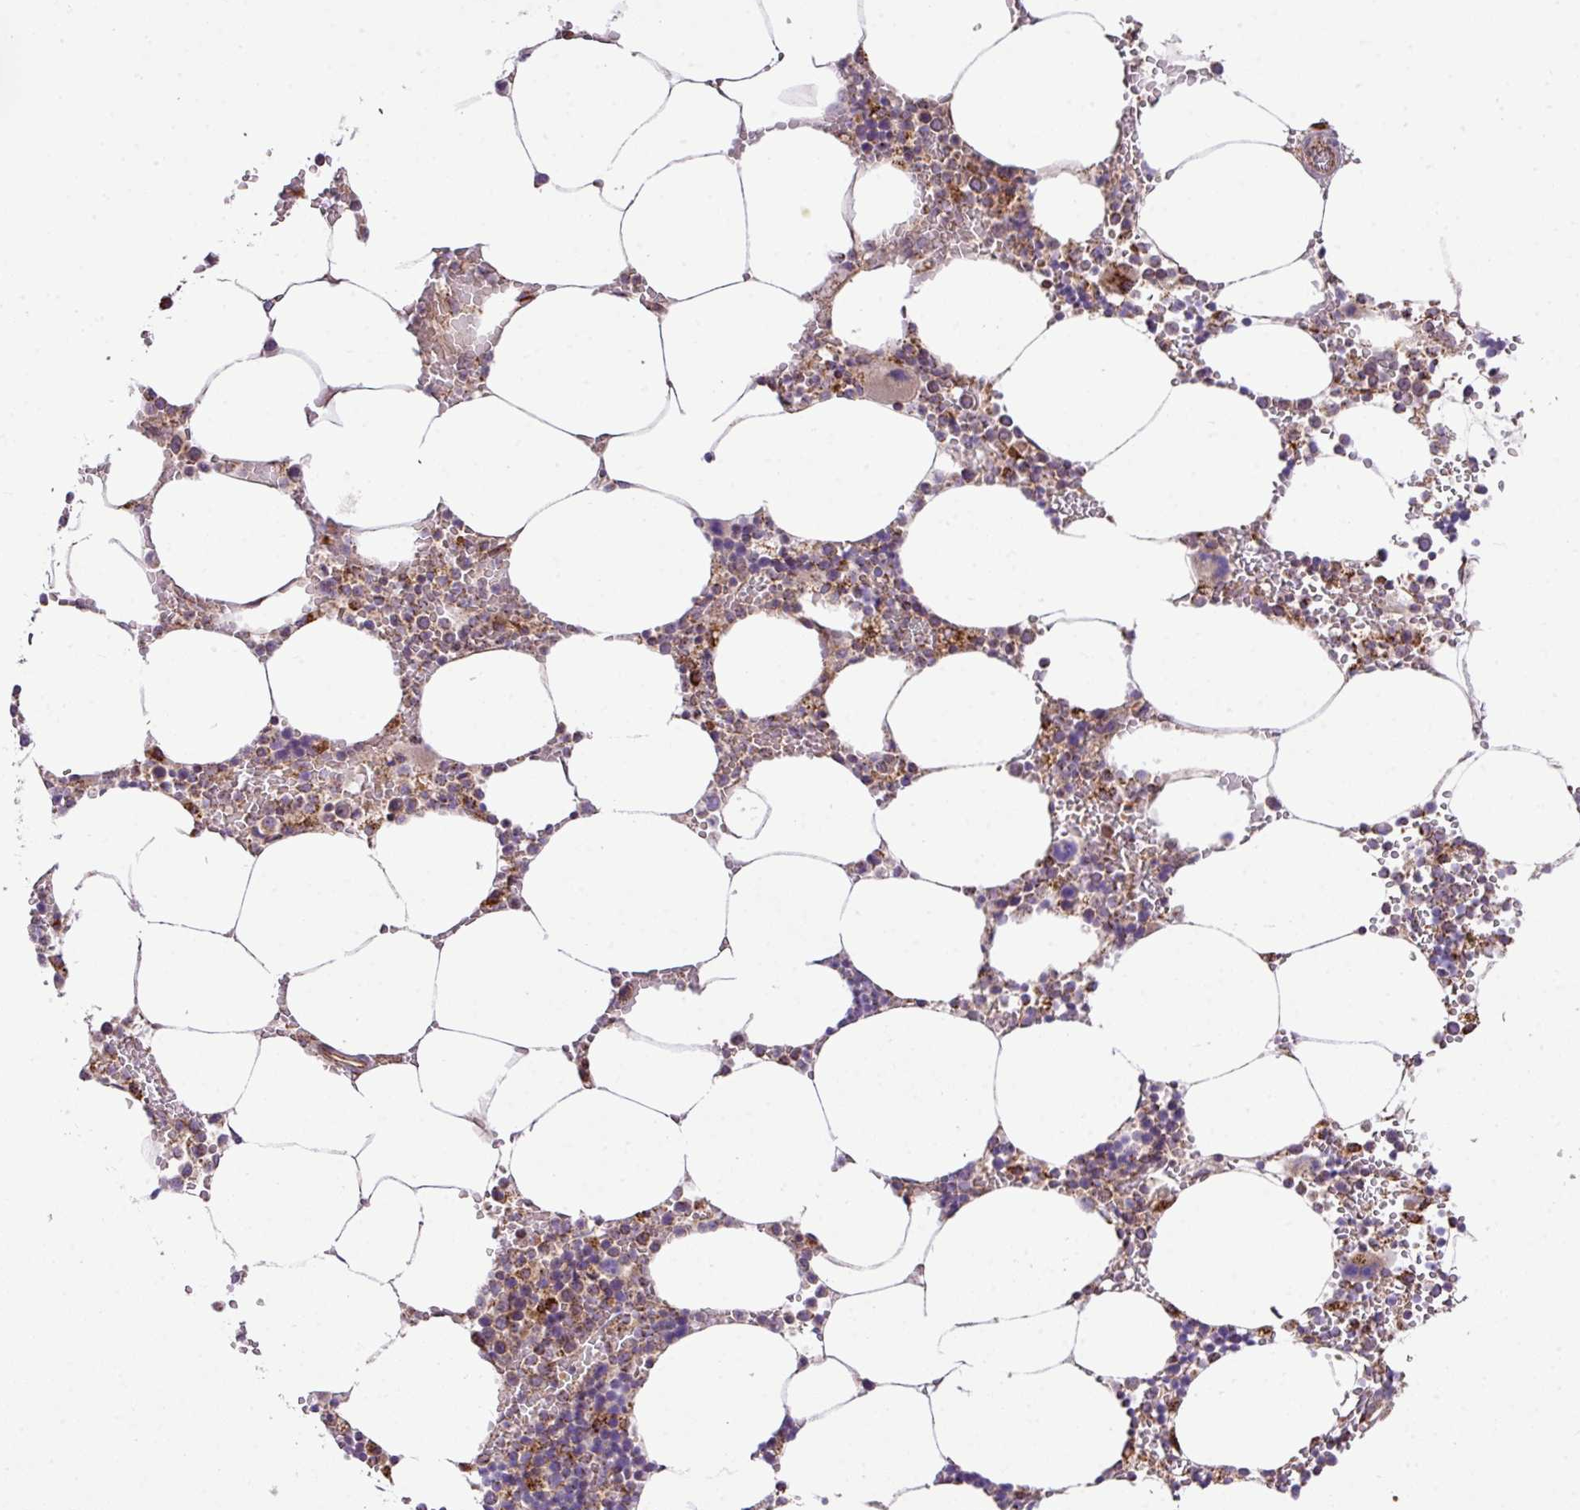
{"staining": {"intensity": "strong", "quantity": "<25%", "location": "cytoplasmic/membranous"}, "tissue": "bone marrow", "cell_type": "Hematopoietic cells", "image_type": "normal", "snomed": [{"axis": "morphology", "description": "Normal tissue, NOS"}, {"axis": "topography", "description": "Bone marrow"}], "caption": "DAB (3,3'-diaminobenzidine) immunohistochemical staining of unremarkable bone marrow displays strong cytoplasmic/membranous protein positivity in about <25% of hematopoietic cells. Nuclei are stained in blue.", "gene": "ZNF569", "patient": {"sex": "male", "age": 70}}